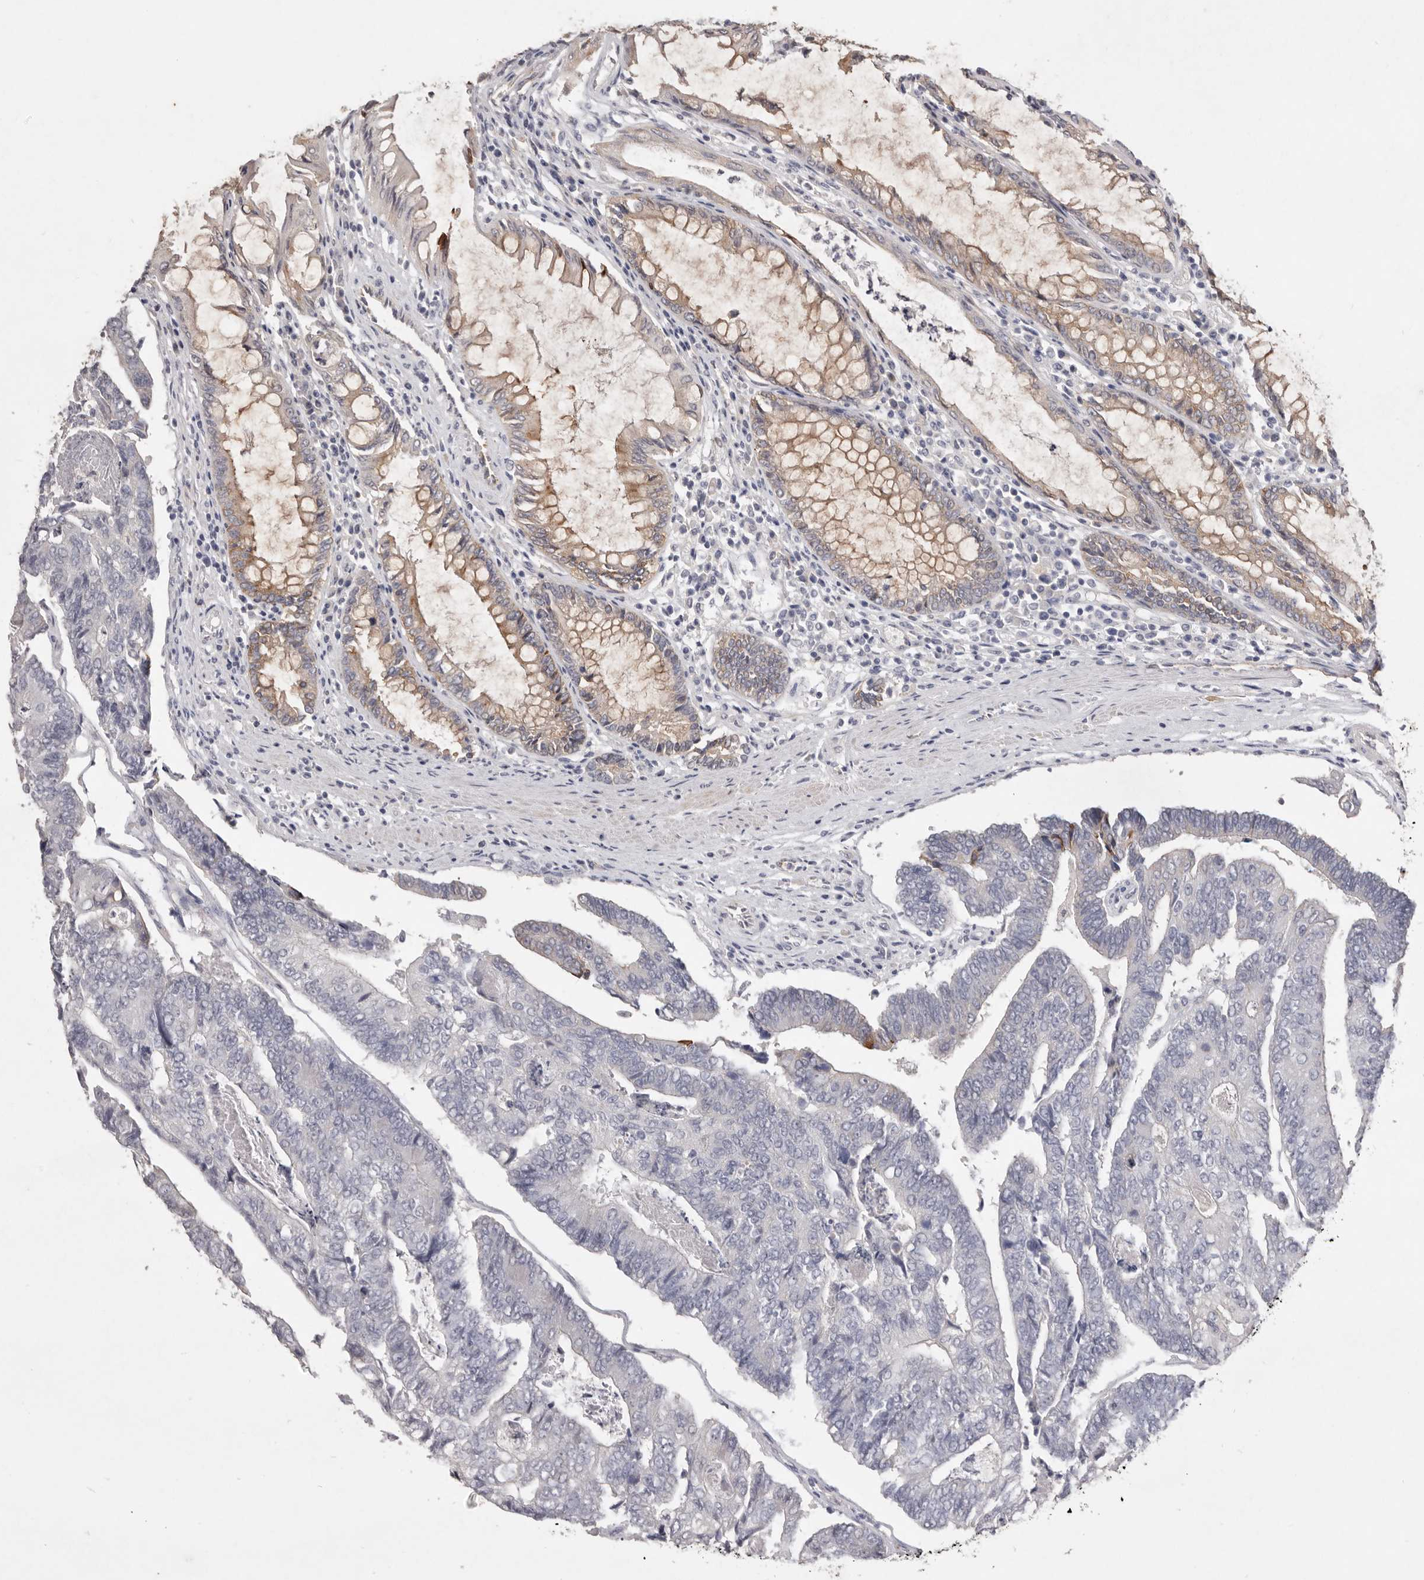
{"staining": {"intensity": "negative", "quantity": "none", "location": "none"}, "tissue": "colorectal cancer", "cell_type": "Tumor cells", "image_type": "cancer", "snomed": [{"axis": "morphology", "description": "Adenocarcinoma, NOS"}, {"axis": "topography", "description": "Colon"}], "caption": "High magnification brightfield microscopy of colorectal adenocarcinoma stained with DAB (3,3'-diaminobenzidine) (brown) and counterstained with hematoxylin (blue): tumor cells show no significant positivity. The staining was performed using DAB to visualize the protein expression in brown, while the nuclei were stained in blue with hematoxylin (Magnification: 20x).", "gene": "ZYG11B", "patient": {"sex": "female", "age": 67}}